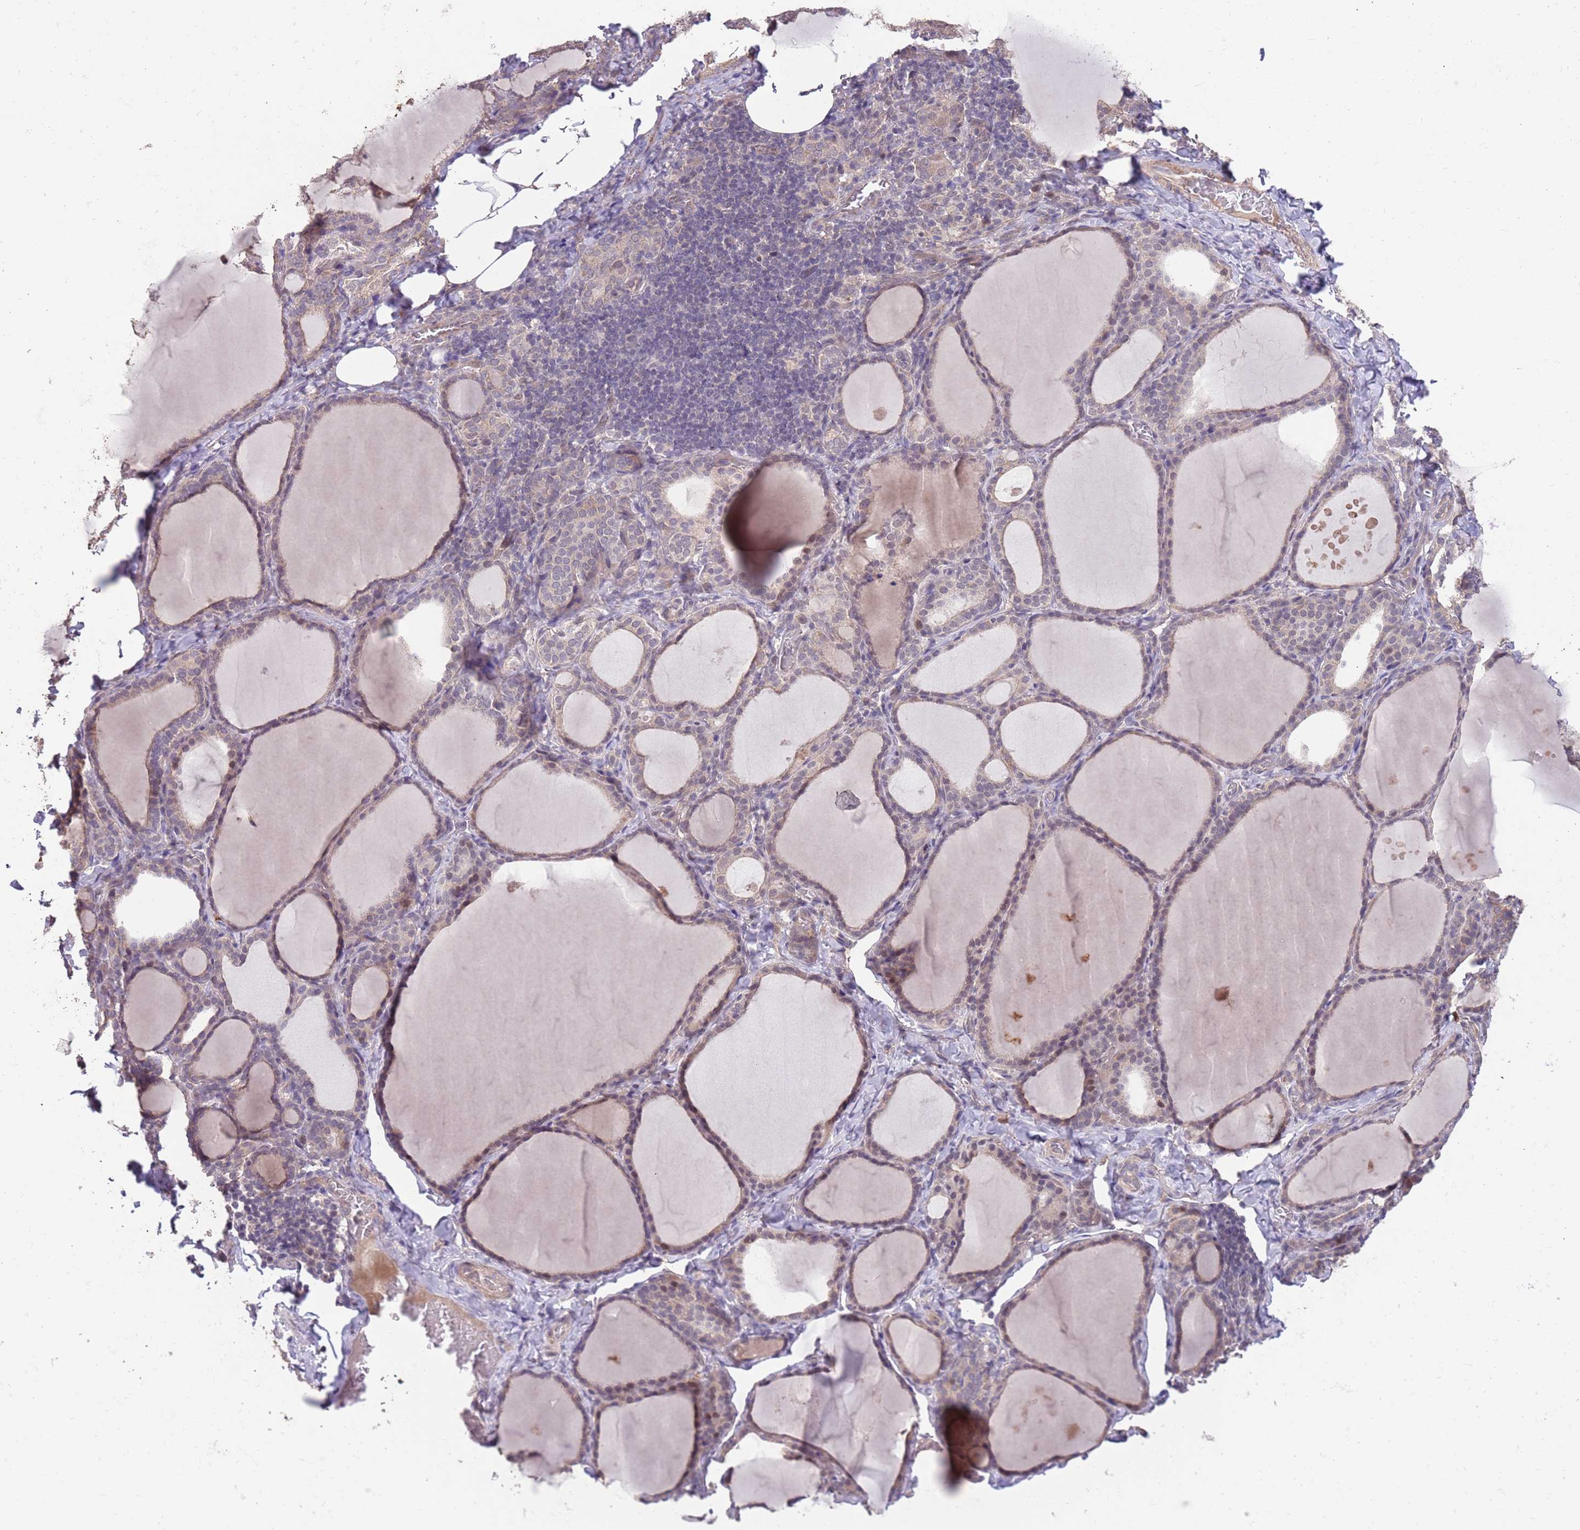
{"staining": {"intensity": "weak", "quantity": ">75%", "location": "cytoplasmic/membranous,nuclear"}, "tissue": "thyroid gland", "cell_type": "Glandular cells", "image_type": "normal", "snomed": [{"axis": "morphology", "description": "Normal tissue, NOS"}, {"axis": "topography", "description": "Thyroid gland"}], "caption": "Immunohistochemical staining of normal thyroid gland exhibits low levels of weak cytoplasmic/membranous,nuclear positivity in about >75% of glandular cells. (brown staining indicates protein expression, while blue staining denotes nuclei).", "gene": "MEI1", "patient": {"sex": "female", "age": 39}}